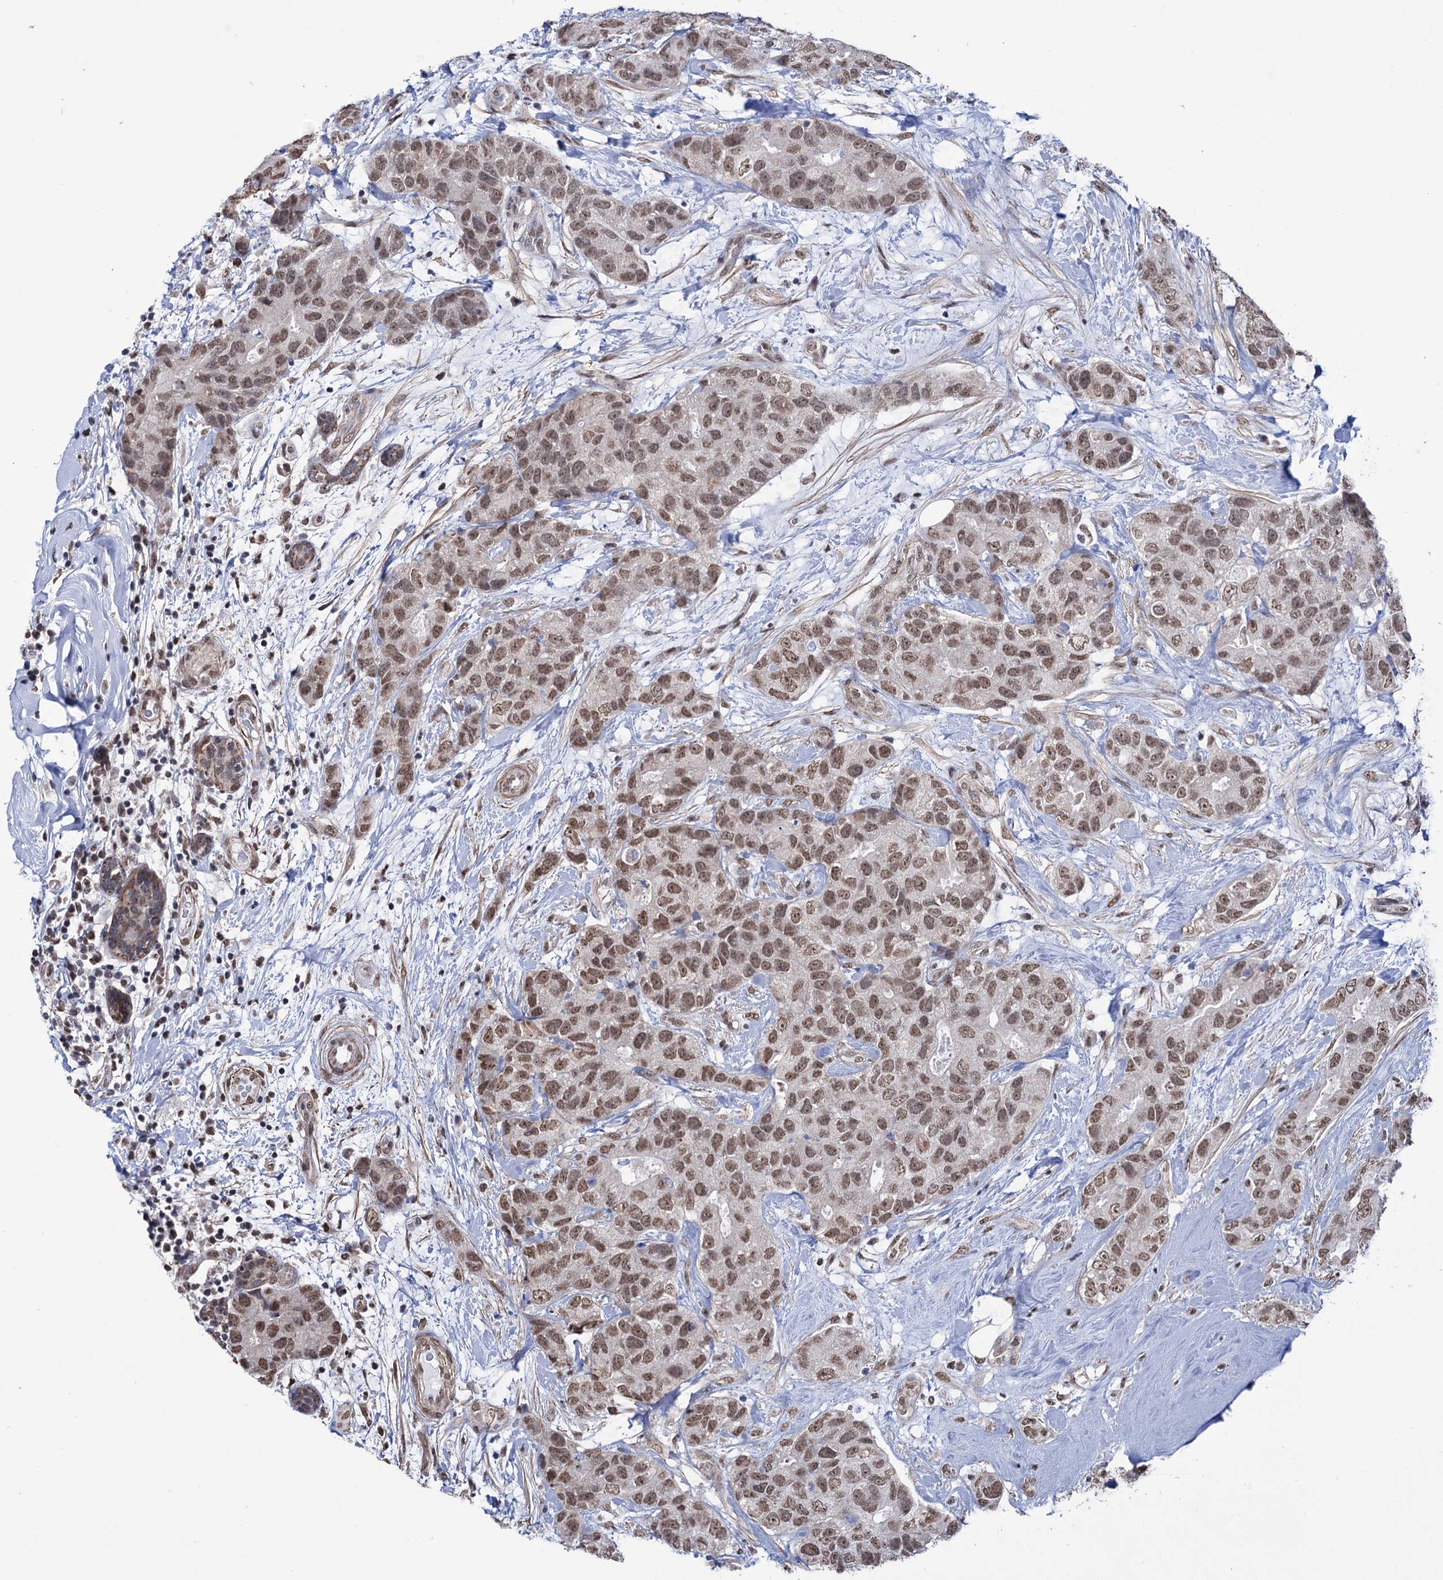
{"staining": {"intensity": "moderate", "quantity": ">75%", "location": "nuclear"}, "tissue": "breast cancer", "cell_type": "Tumor cells", "image_type": "cancer", "snomed": [{"axis": "morphology", "description": "Duct carcinoma"}, {"axis": "topography", "description": "Breast"}], "caption": "Breast cancer (invasive ductal carcinoma) stained with a protein marker displays moderate staining in tumor cells.", "gene": "ABHD10", "patient": {"sex": "female", "age": 62}}